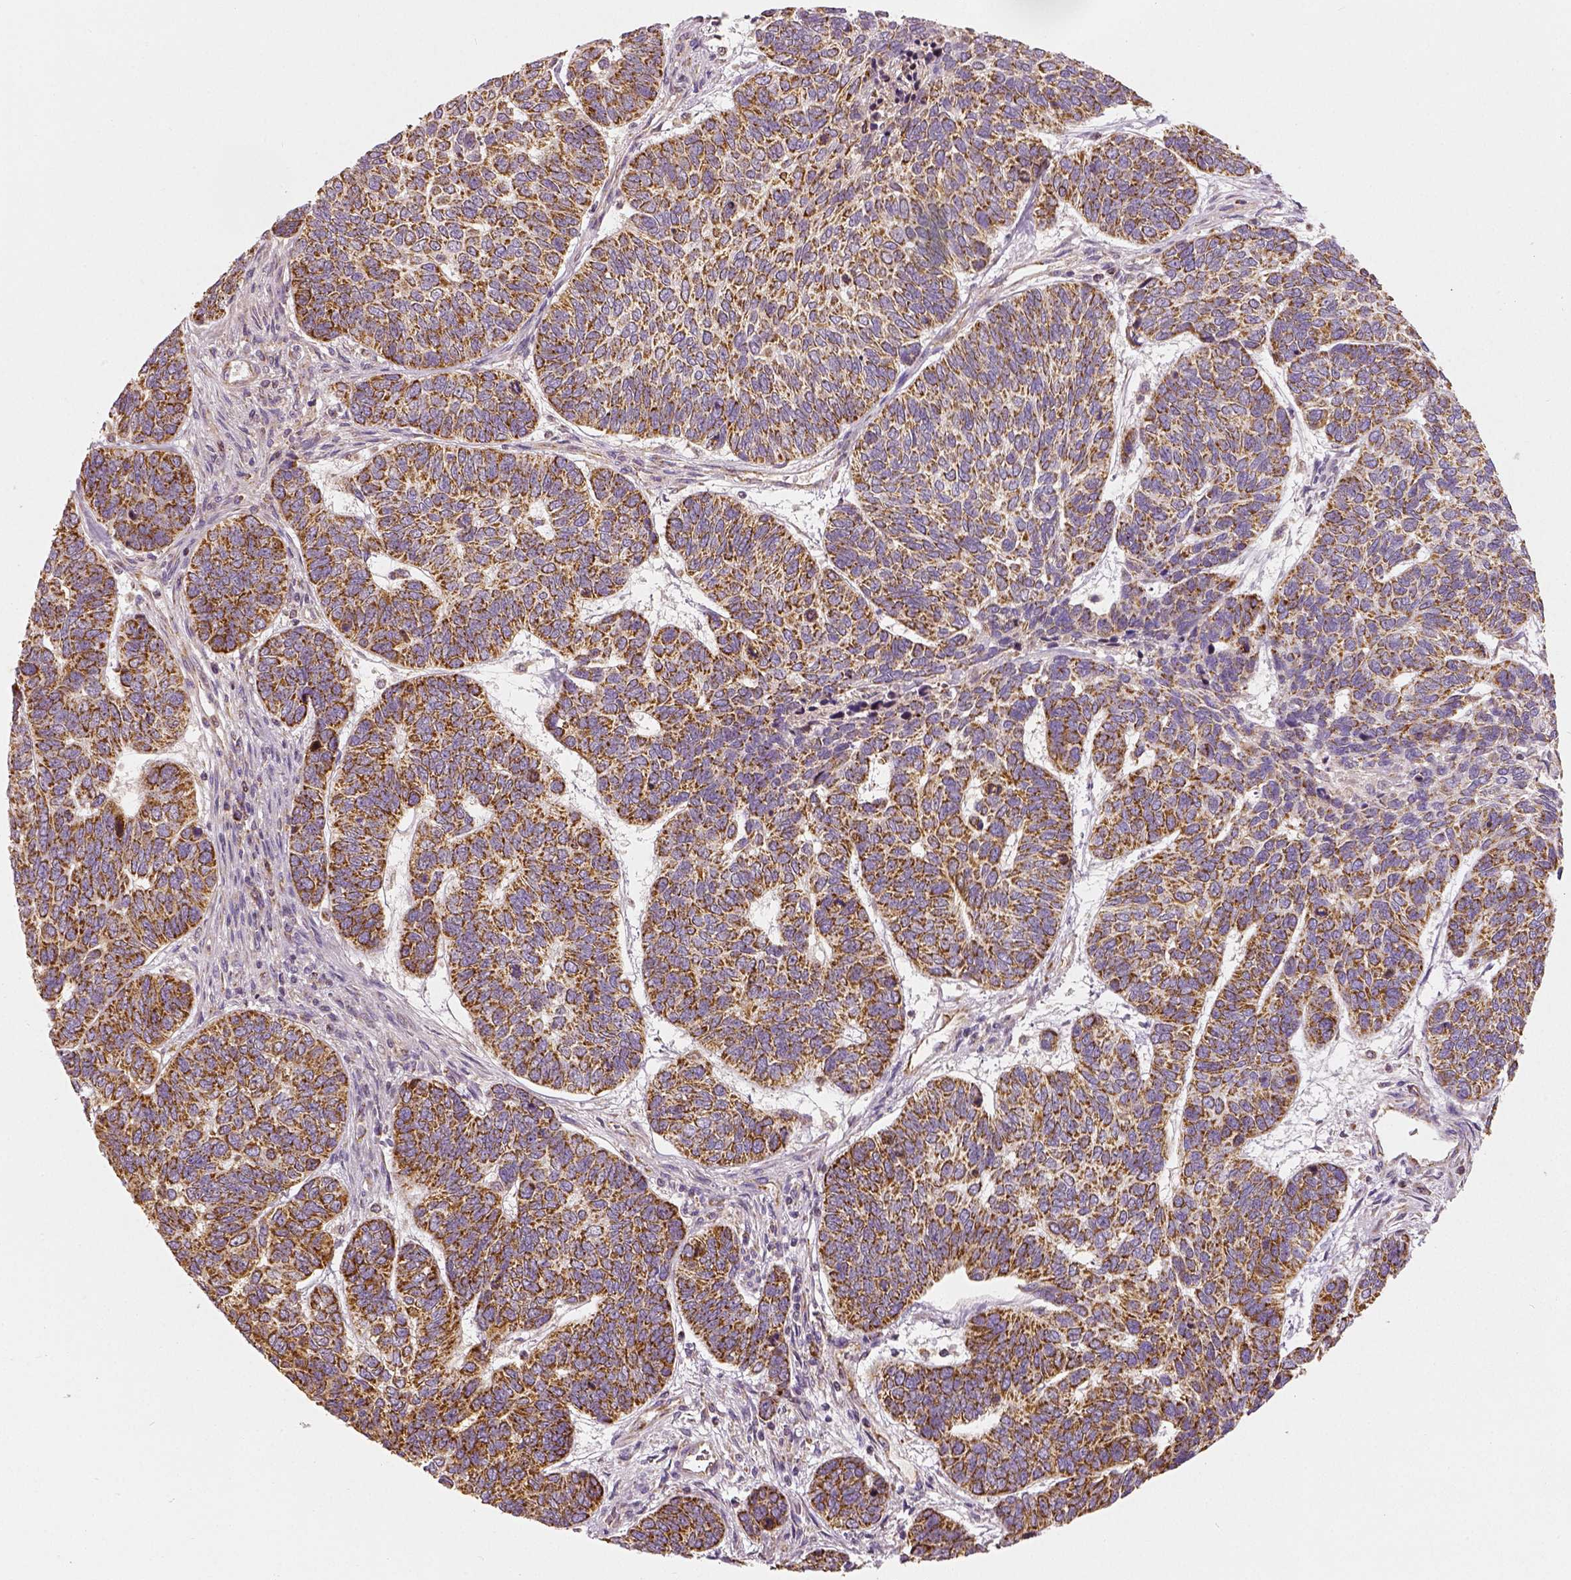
{"staining": {"intensity": "moderate", "quantity": ">75%", "location": "cytoplasmic/membranous"}, "tissue": "skin cancer", "cell_type": "Tumor cells", "image_type": "cancer", "snomed": [{"axis": "morphology", "description": "Basal cell carcinoma"}, {"axis": "topography", "description": "Skin"}], "caption": "Approximately >75% of tumor cells in basal cell carcinoma (skin) demonstrate moderate cytoplasmic/membranous protein expression as visualized by brown immunohistochemical staining.", "gene": "PGAM5", "patient": {"sex": "female", "age": 65}}